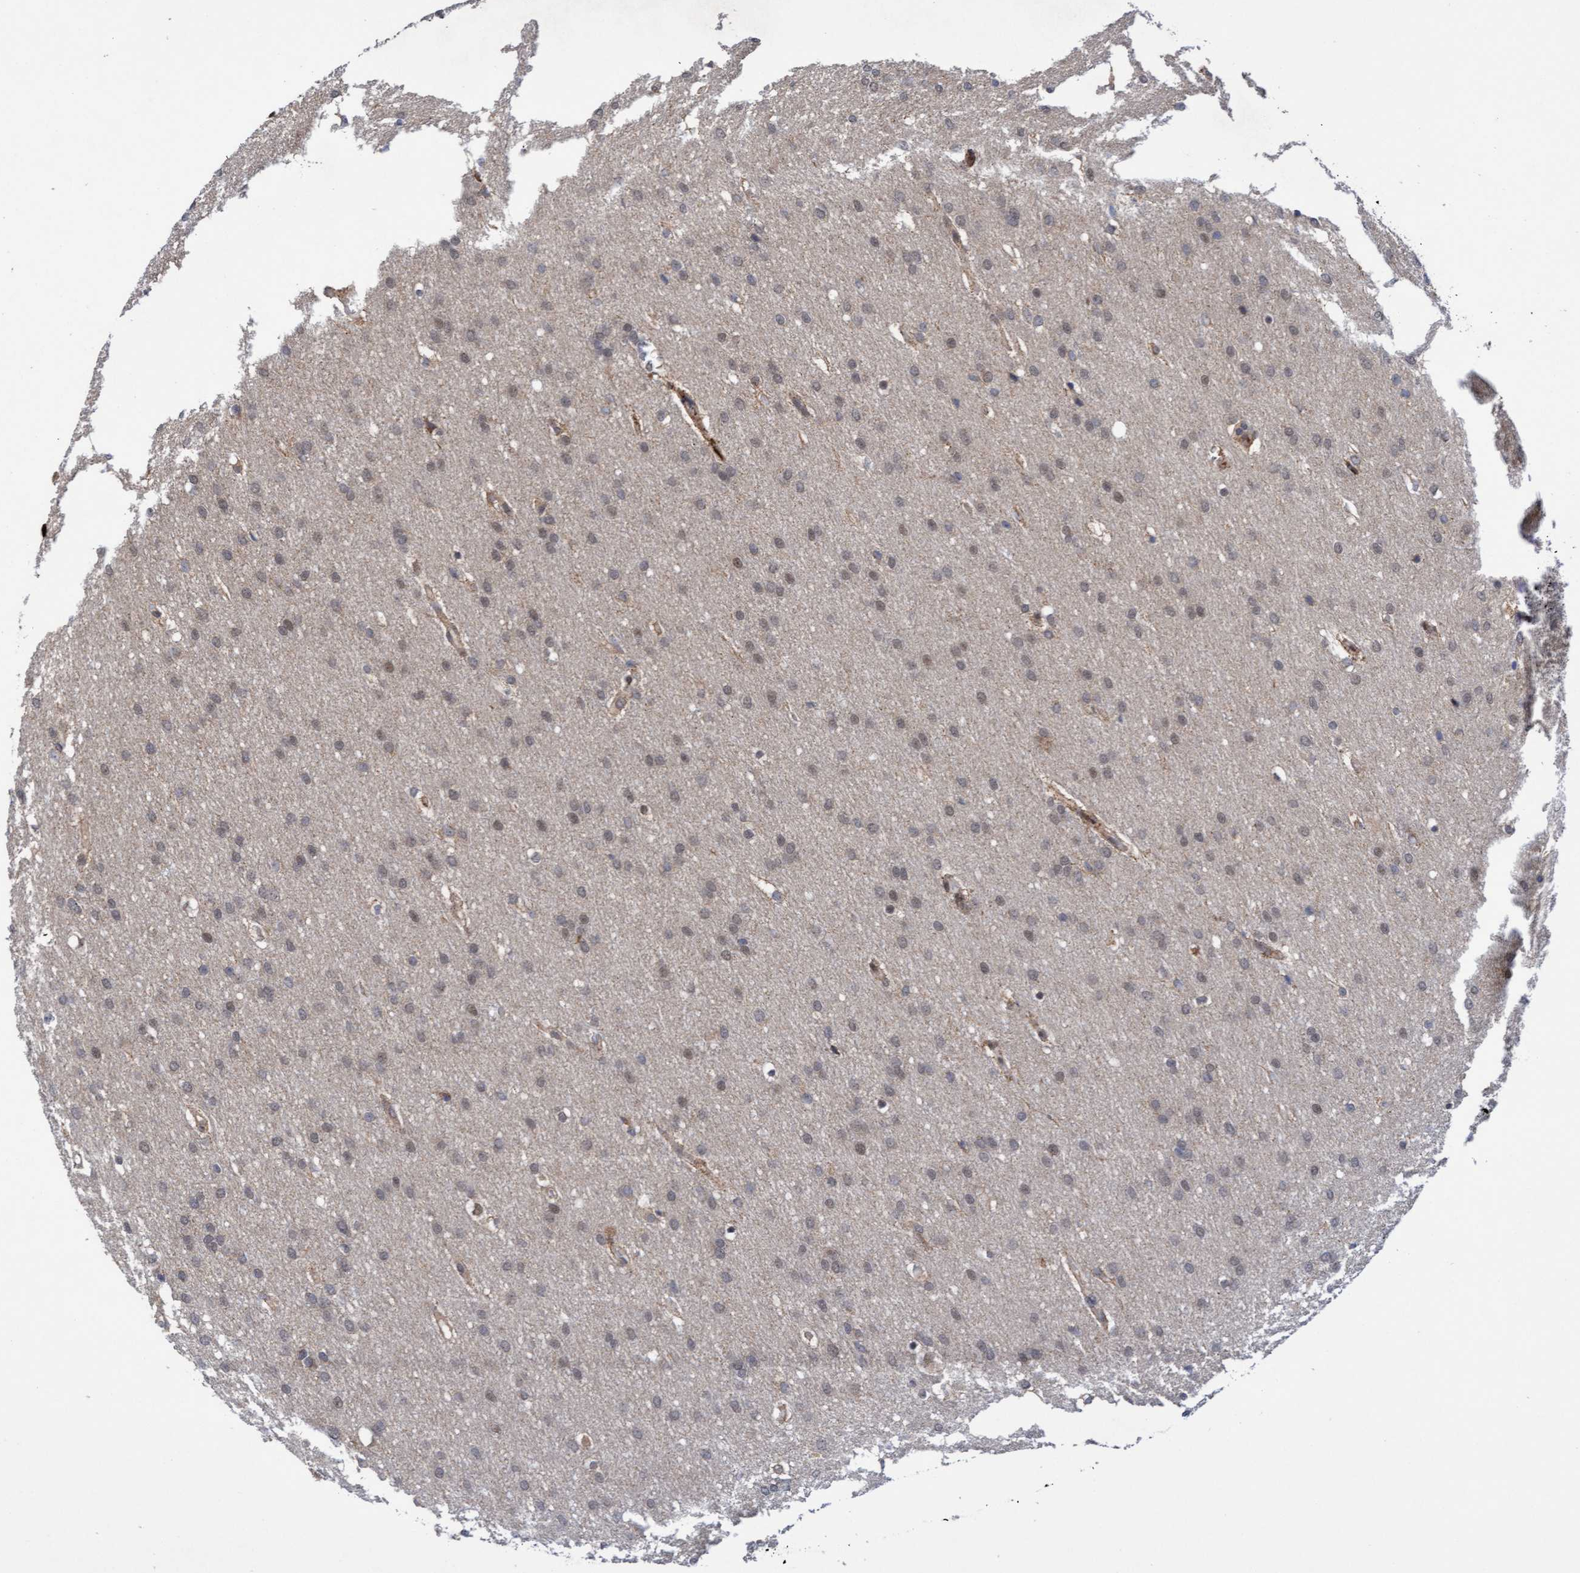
{"staining": {"intensity": "weak", "quantity": "<25%", "location": "cytoplasmic/membranous,nuclear"}, "tissue": "glioma", "cell_type": "Tumor cells", "image_type": "cancer", "snomed": [{"axis": "morphology", "description": "Glioma, malignant, Low grade"}, {"axis": "topography", "description": "Brain"}], "caption": "High power microscopy photomicrograph of an IHC histopathology image of malignant glioma (low-grade), revealing no significant positivity in tumor cells.", "gene": "TANC2", "patient": {"sex": "female", "age": 37}}